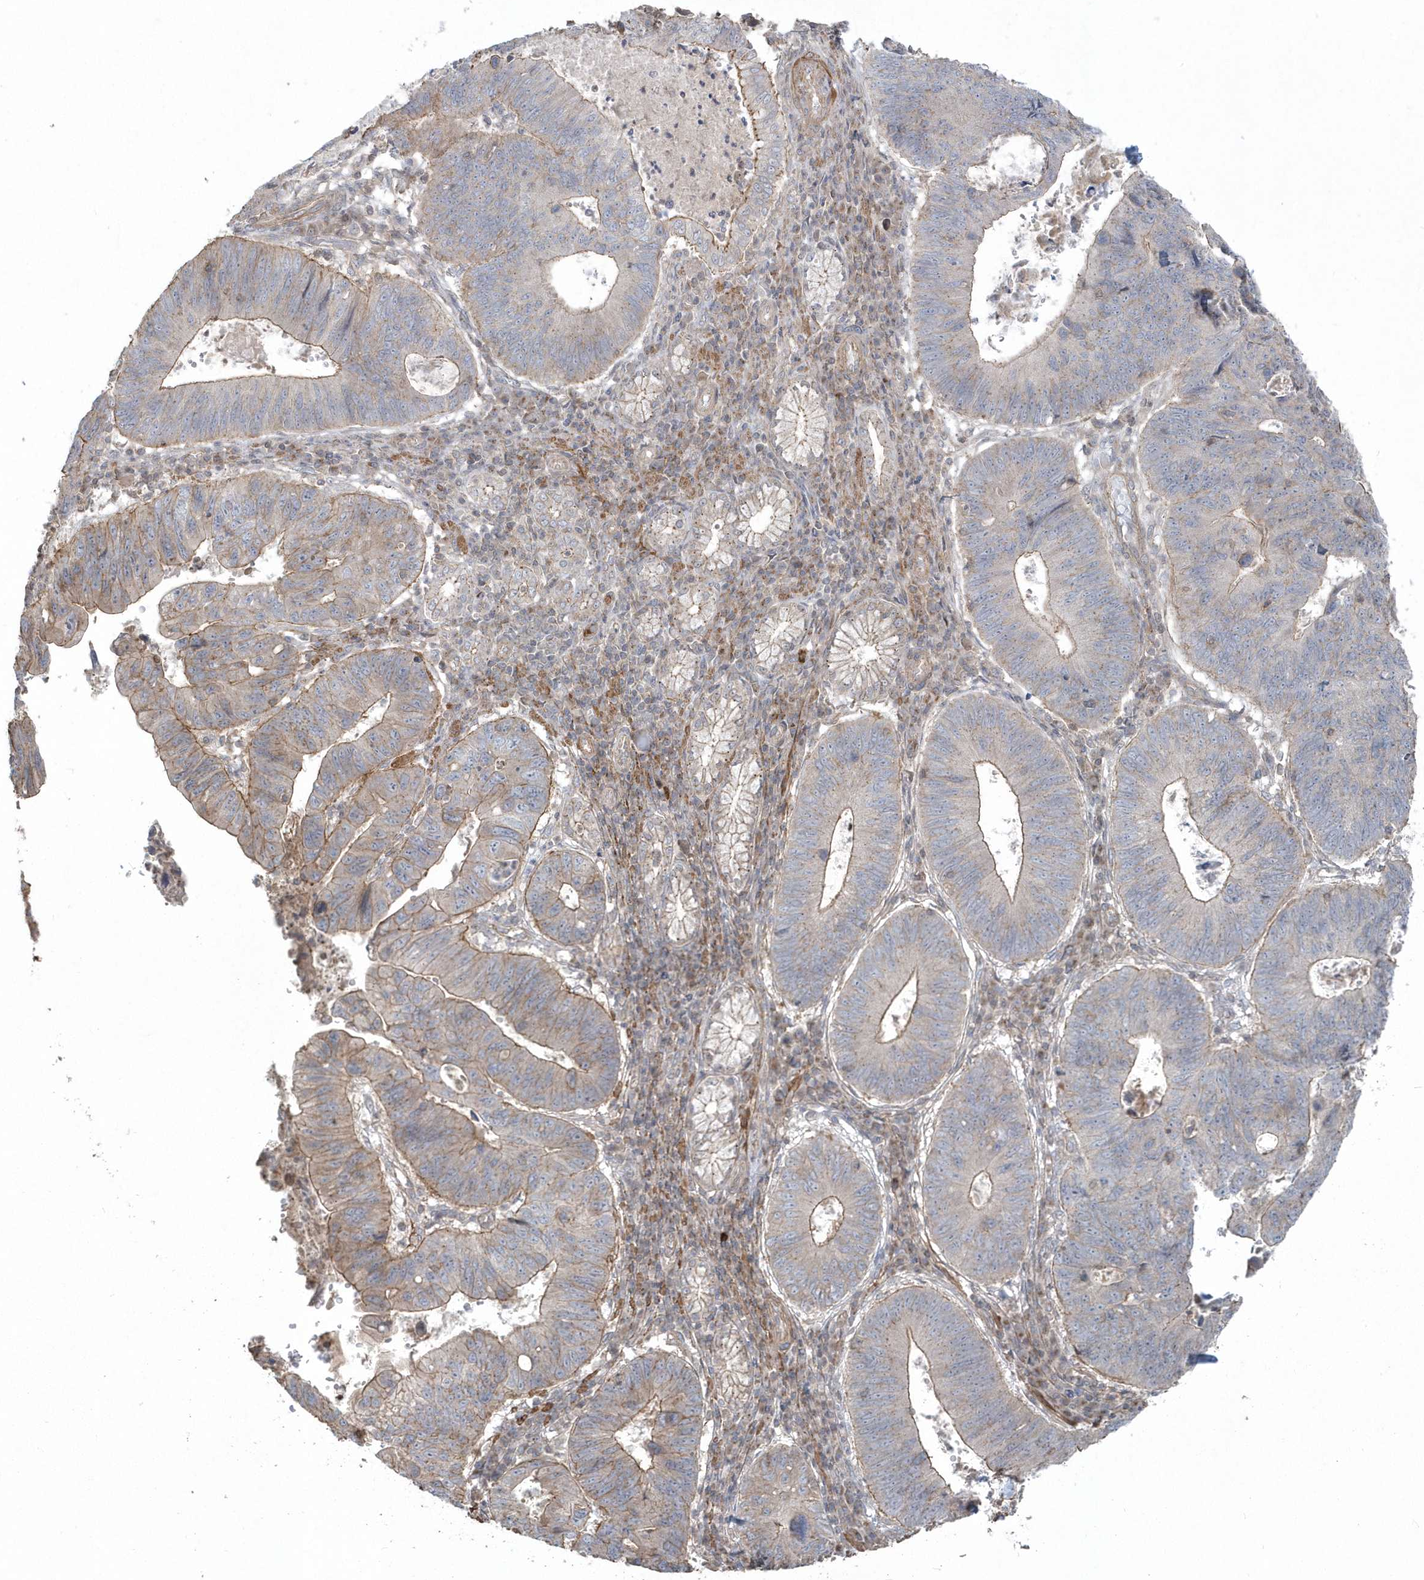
{"staining": {"intensity": "moderate", "quantity": "25%-75%", "location": "cytoplasmic/membranous"}, "tissue": "stomach cancer", "cell_type": "Tumor cells", "image_type": "cancer", "snomed": [{"axis": "morphology", "description": "Adenocarcinoma, NOS"}, {"axis": "topography", "description": "Stomach"}], "caption": "Protein staining reveals moderate cytoplasmic/membranous staining in about 25%-75% of tumor cells in adenocarcinoma (stomach). (DAB = brown stain, brightfield microscopy at high magnification).", "gene": "ARMC8", "patient": {"sex": "male", "age": 59}}